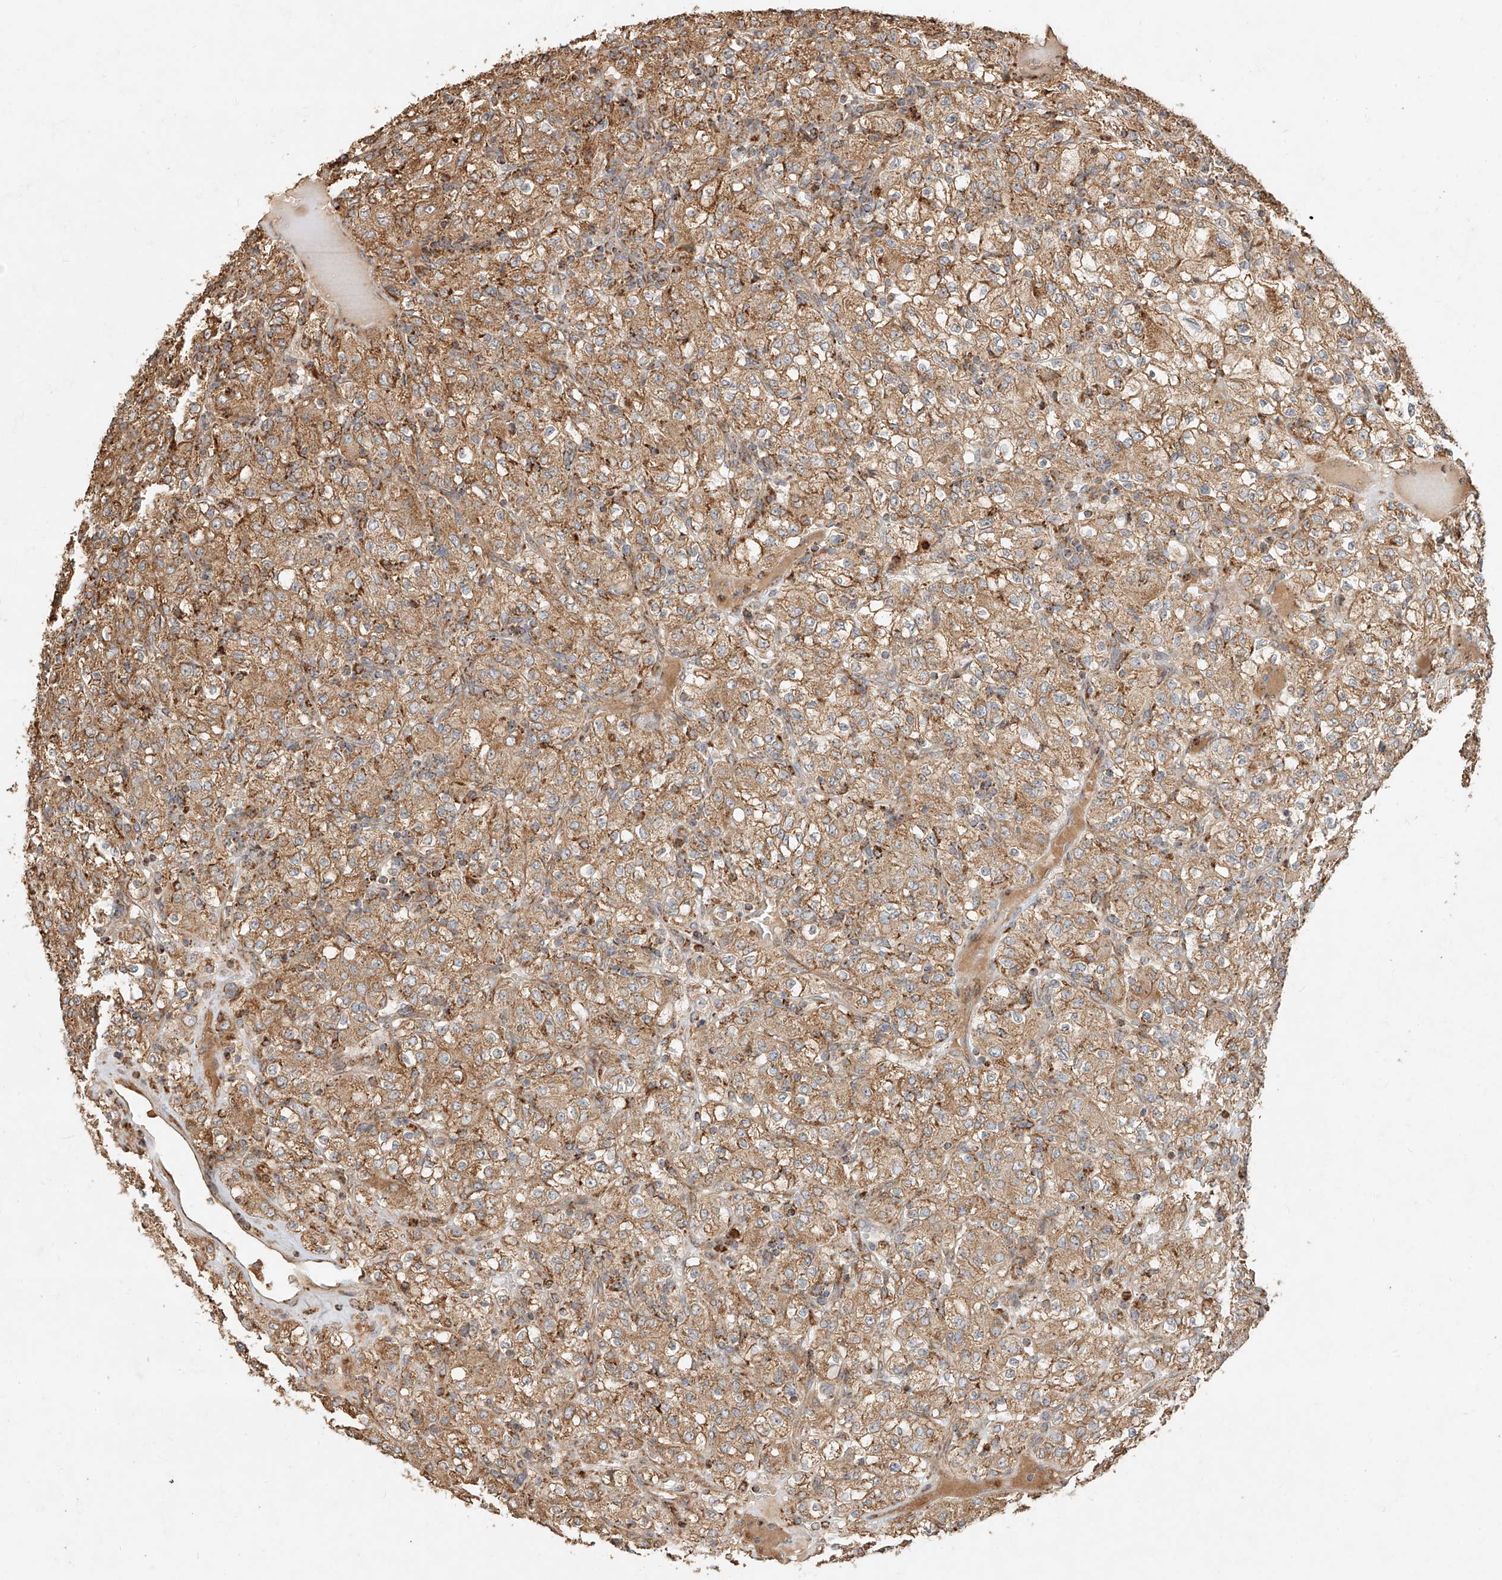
{"staining": {"intensity": "moderate", "quantity": ">75%", "location": "cytoplasmic/membranous"}, "tissue": "renal cancer", "cell_type": "Tumor cells", "image_type": "cancer", "snomed": [{"axis": "morphology", "description": "Normal tissue, NOS"}, {"axis": "morphology", "description": "Adenocarcinoma, NOS"}, {"axis": "topography", "description": "Kidney"}], "caption": "Adenocarcinoma (renal) stained with IHC displays moderate cytoplasmic/membranous expression in approximately >75% of tumor cells.", "gene": "EFNB1", "patient": {"sex": "female", "age": 72}}